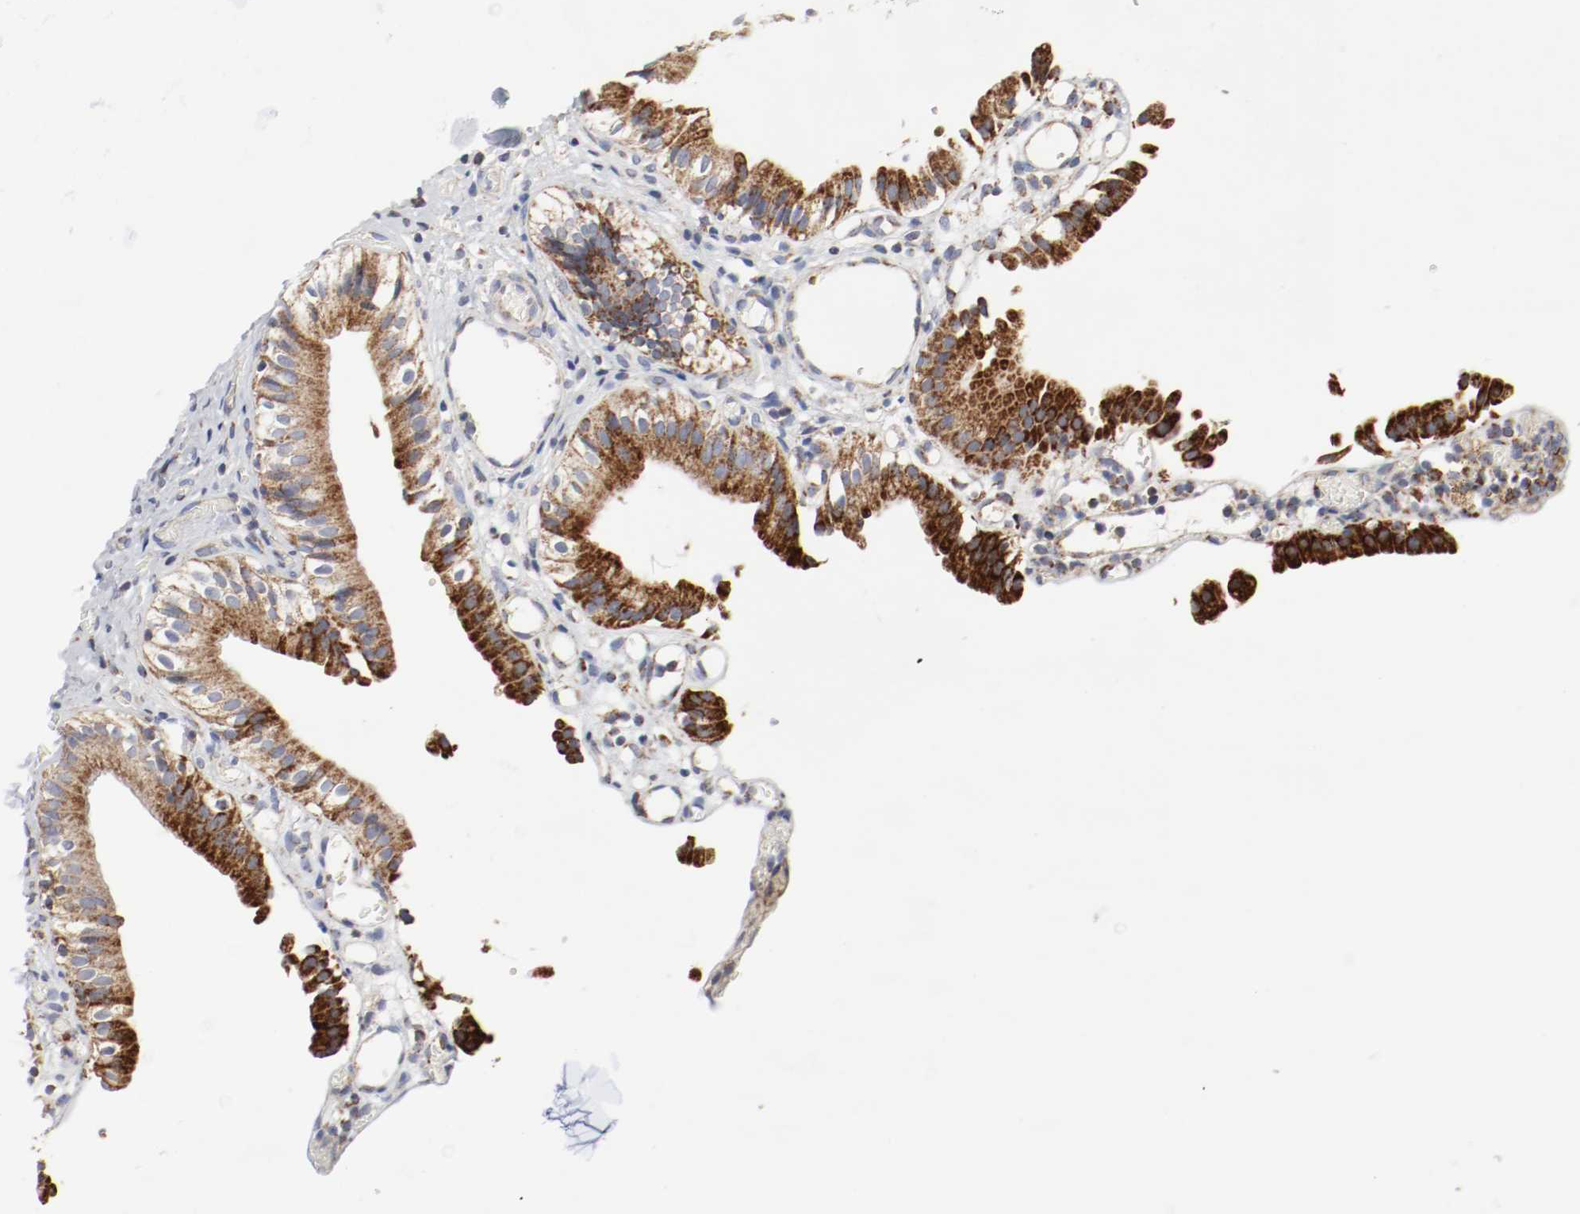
{"staining": {"intensity": "strong", "quantity": ">75%", "location": "cytoplasmic/membranous"}, "tissue": "gallbladder", "cell_type": "Glandular cells", "image_type": "normal", "snomed": [{"axis": "morphology", "description": "Normal tissue, NOS"}, {"axis": "topography", "description": "Gallbladder"}], "caption": "Immunohistochemical staining of normal human gallbladder shows high levels of strong cytoplasmic/membranous staining in about >75% of glandular cells.", "gene": "AFG3L2", "patient": {"sex": "male", "age": 65}}